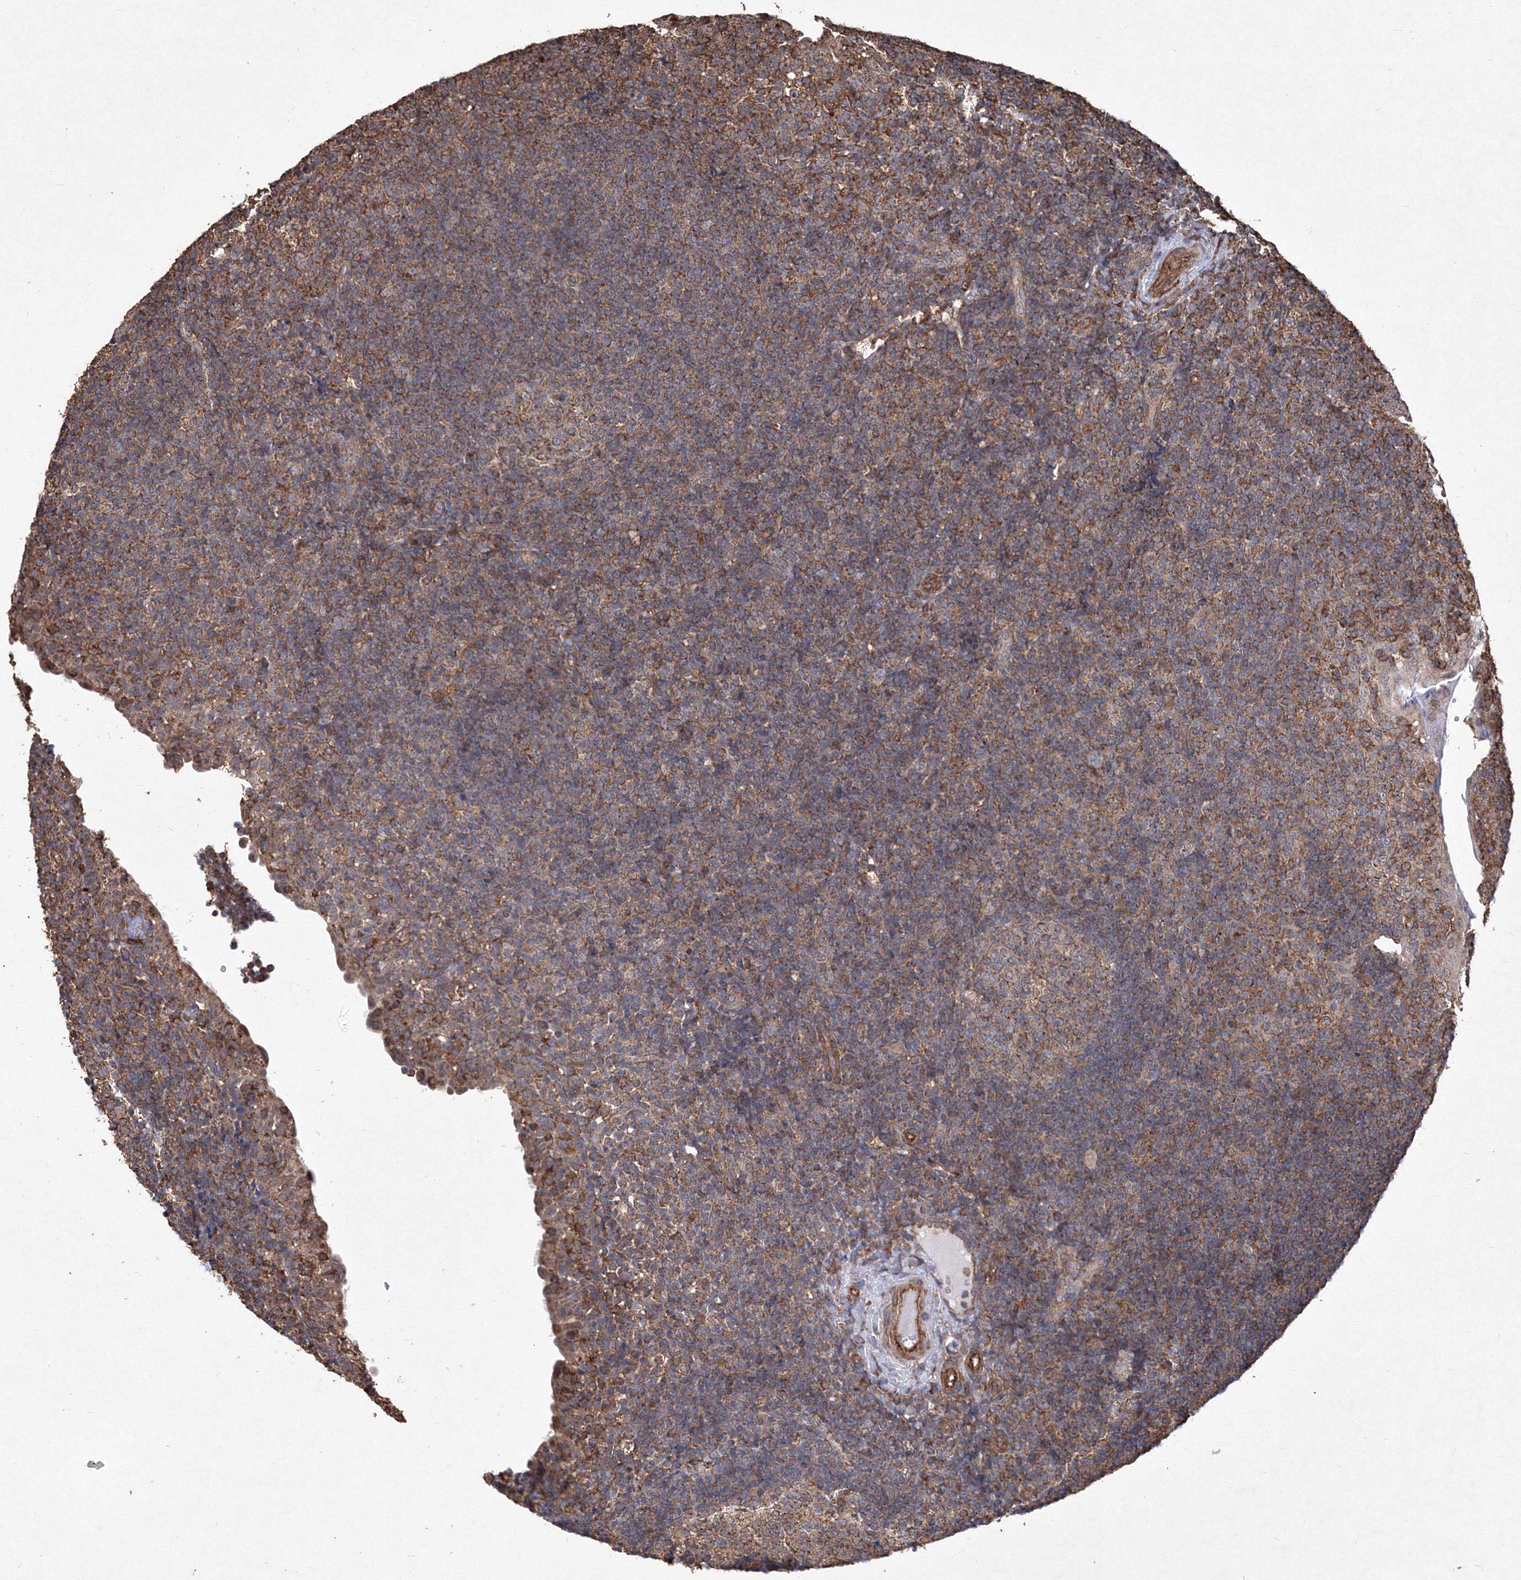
{"staining": {"intensity": "moderate", "quantity": ">75%", "location": "cytoplasmic/membranous"}, "tissue": "tonsil", "cell_type": "Germinal center cells", "image_type": "normal", "snomed": [{"axis": "morphology", "description": "Normal tissue, NOS"}, {"axis": "topography", "description": "Tonsil"}], "caption": "Immunohistochemistry of benign human tonsil displays medium levels of moderate cytoplasmic/membranous positivity in approximately >75% of germinal center cells. Using DAB (brown) and hematoxylin (blue) stains, captured at high magnification using brightfield microscopy.", "gene": "TMEM139", "patient": {"sex": "female", "age": 40}}